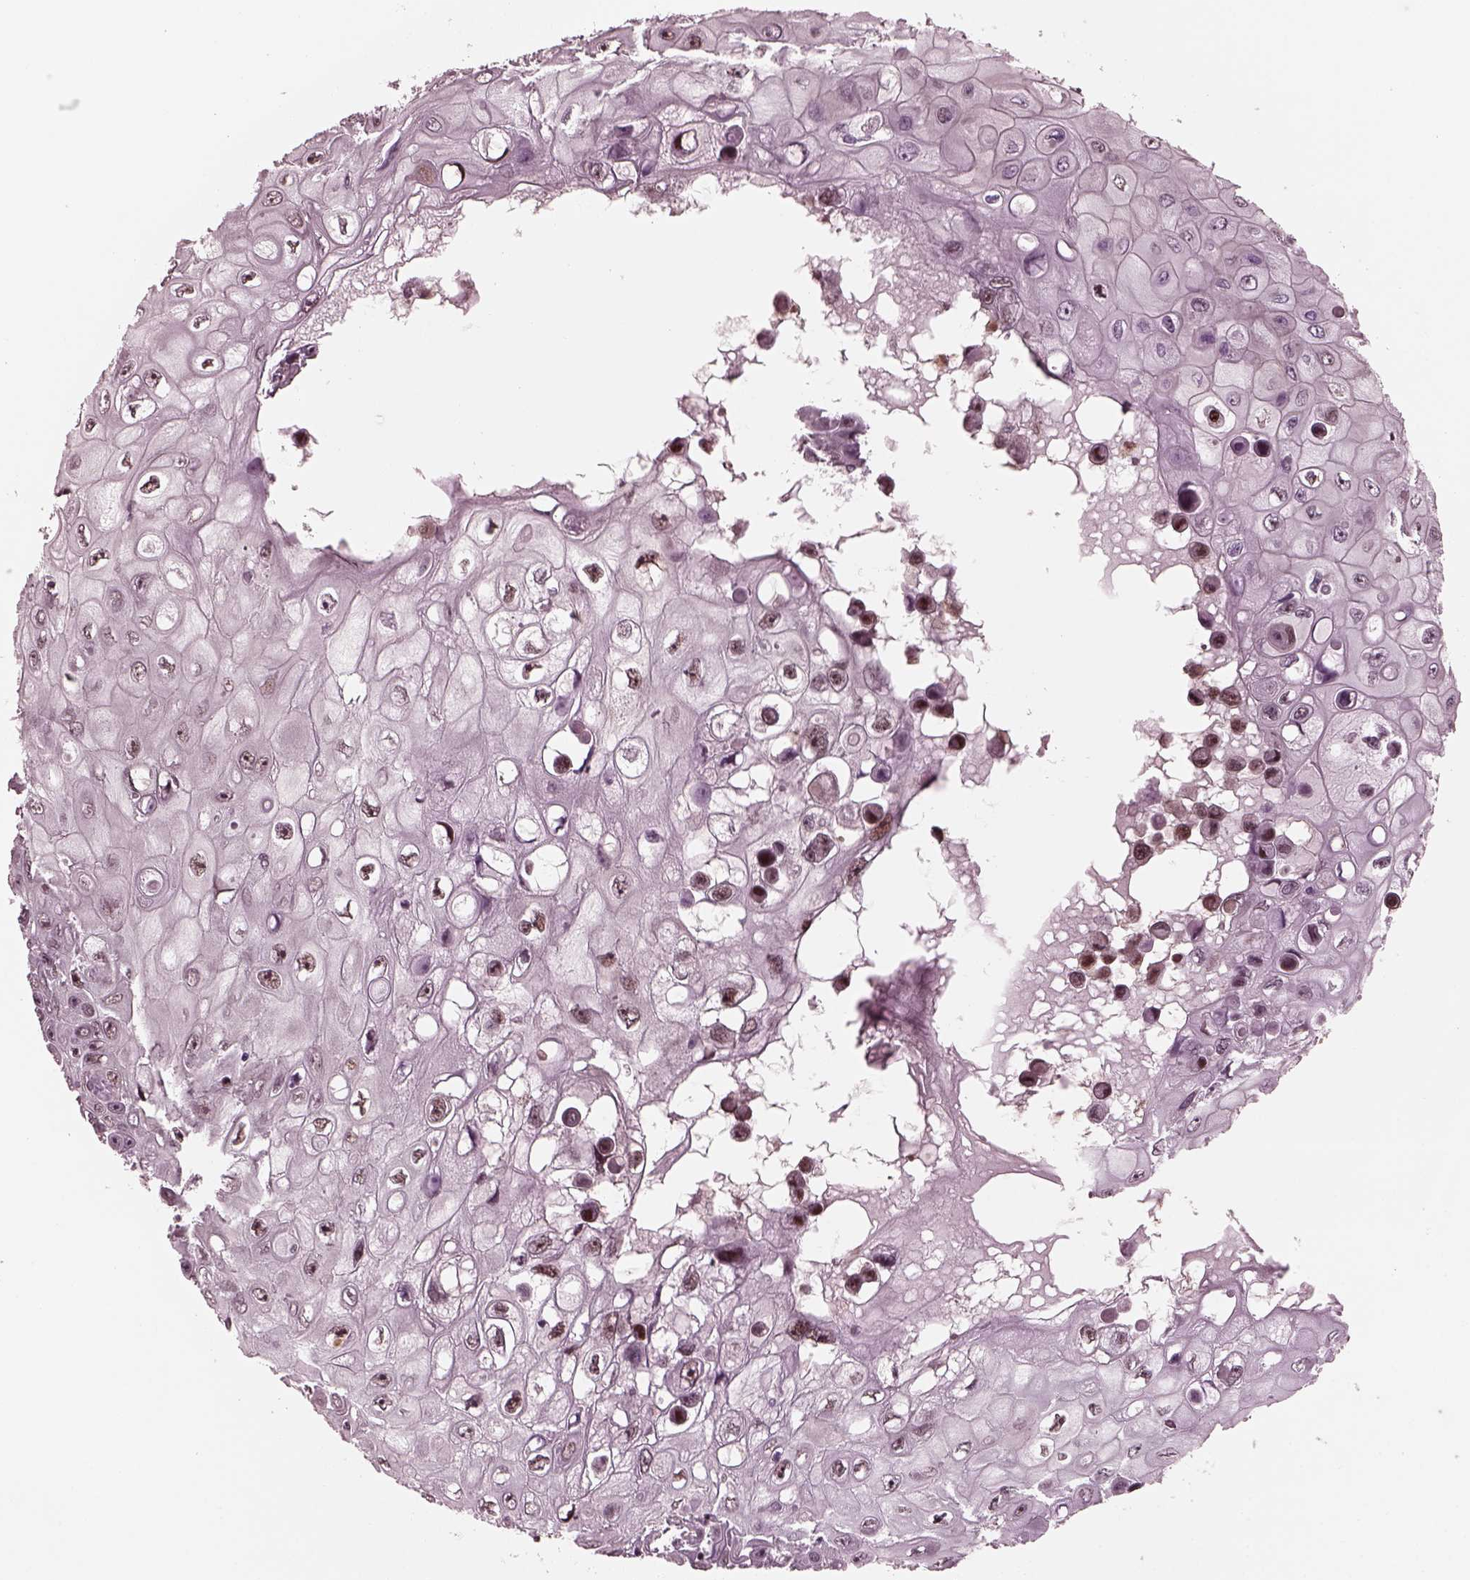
{"staining": {"intensity": "moderate", "quantity": "<25%", "location": "nuclear"}, "tissue": "skin cancer", "cell_type": "Tumor cells", "image_type": "cancer", "snomed": [{"axis": "morphology", "description": "Squamous cell carcinoma, NOS"}, {"axis": "topography", "description": "Skin"}], "caption": "Immunohistochemical staining of human squamous cell carcinoma (skin) displays moderate nuclear protein staining in approximately <25% of tumor cells.", "gene": "TRIB3", "patient": {"sex": "male", "age": 82}}